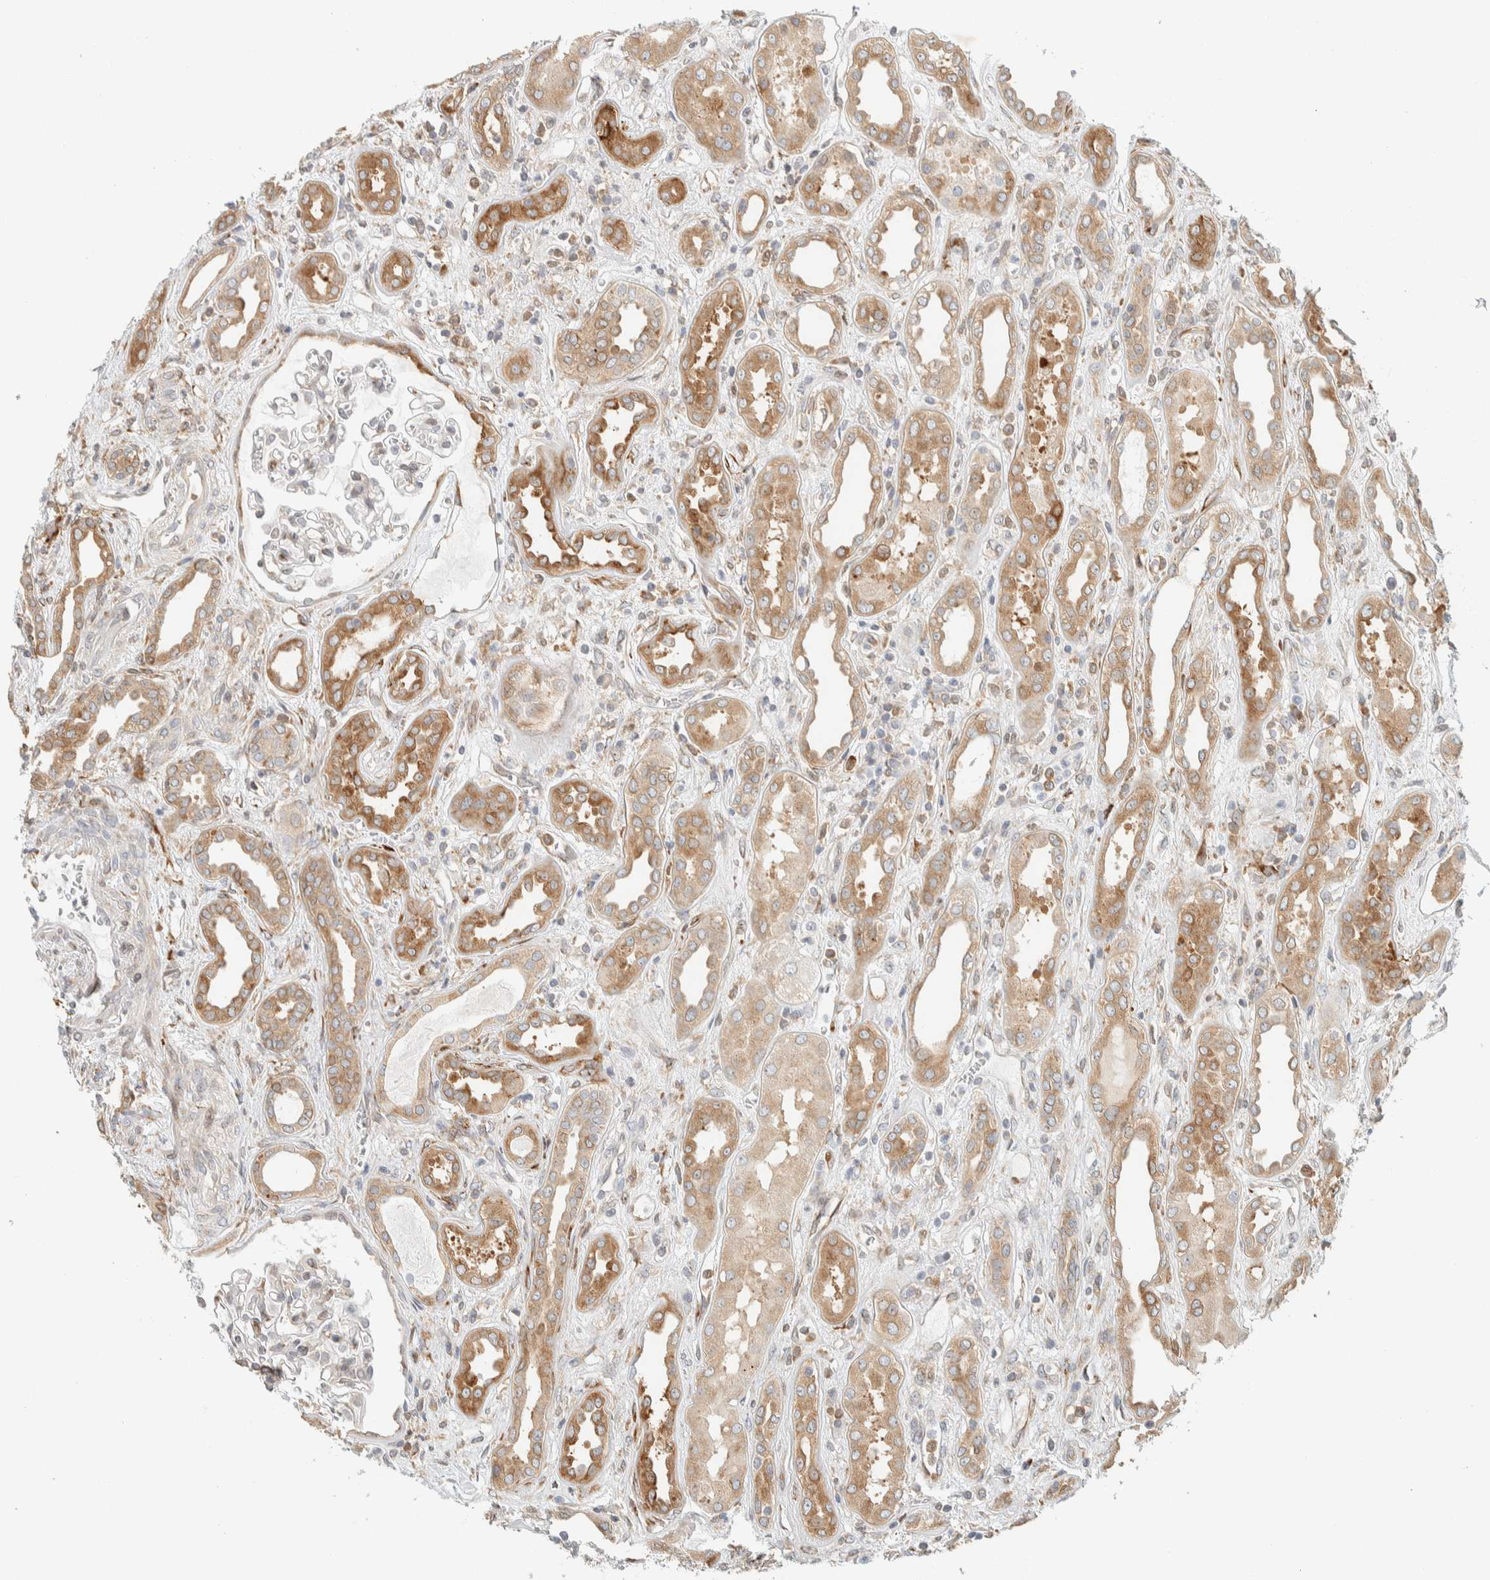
{"staining": {"intensity": "moderate", "quantity": "<25%", "location": "cytoplasmic/membranous"}, "tissue": "kidney", "cell_type": "Cells in glomeruli", "image_type": "normal", "snomed": [{"axis": "morphology", "description": "Normal tissue, NOS"}, {"axis": "topography", "description": "Kidney"}], "caption": "Cells in glomeruli display moderate cytoplasmic/membranous expression in approximately <25% of cells in unremarkable kidney.", "gene": "LLGL2", "patient": {"sex": "male", "age": 59}}